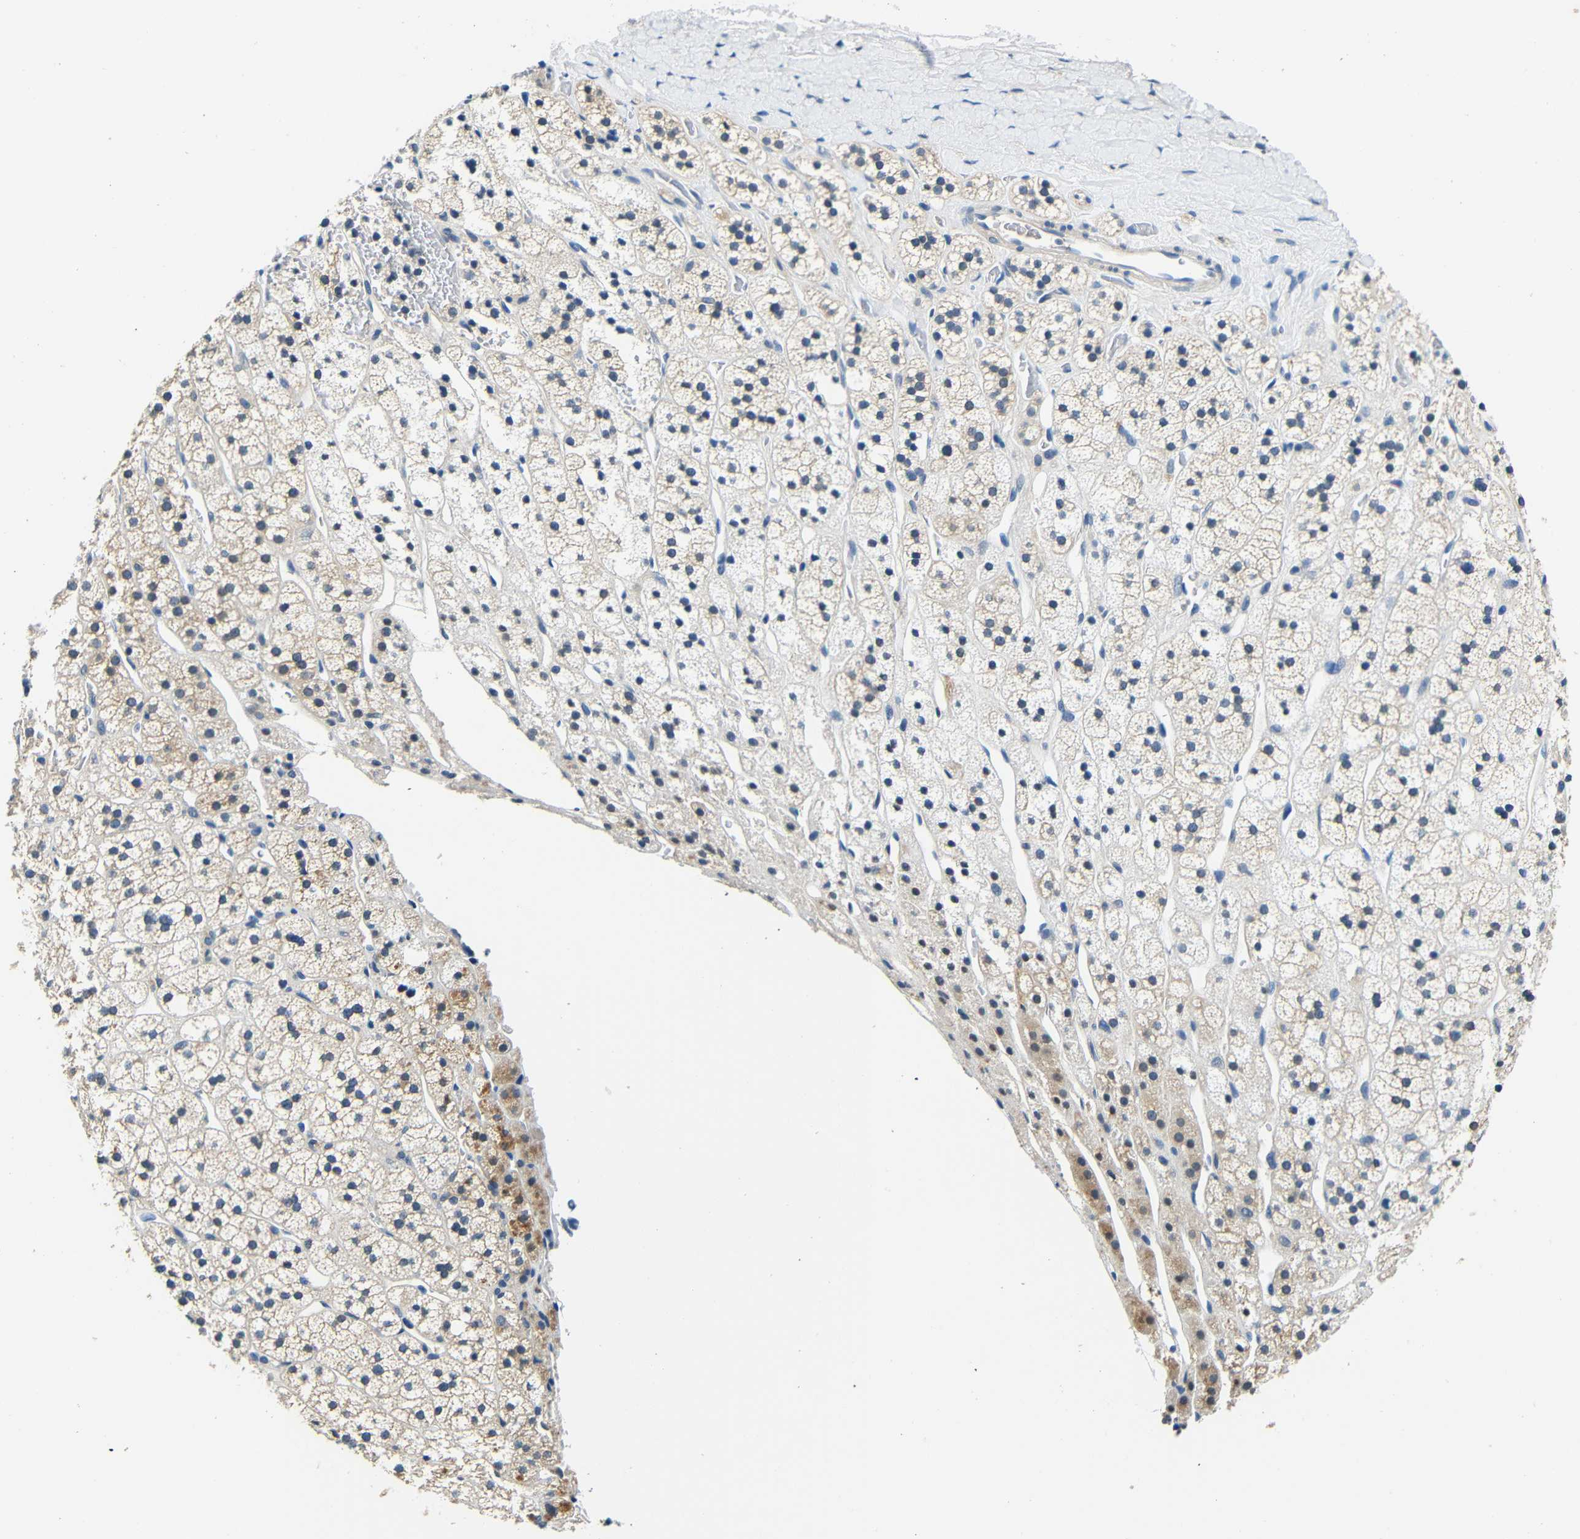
{"staining": {"intensity": "weak", "quantity": "25%-75%", "location": "cytoplasmic/membranous"}, "tissue": "adrenal gland", "cell_type": "Glandular cells", "image_type": "normal", "snomed": [{"axis": "morphology", "description": "Normal tissue, NOS"}, {"axis": "topography", "description": "Adrenal gland"}], "caption": "Protein expression by immunohistochemistry reveals weak cytoplasmic/membranous positivity in approximately 25%-75% of glandular cells in benign adrenal gland.", "gene": "ADAP1", "patient": {"sex": "male", "age": 56}}